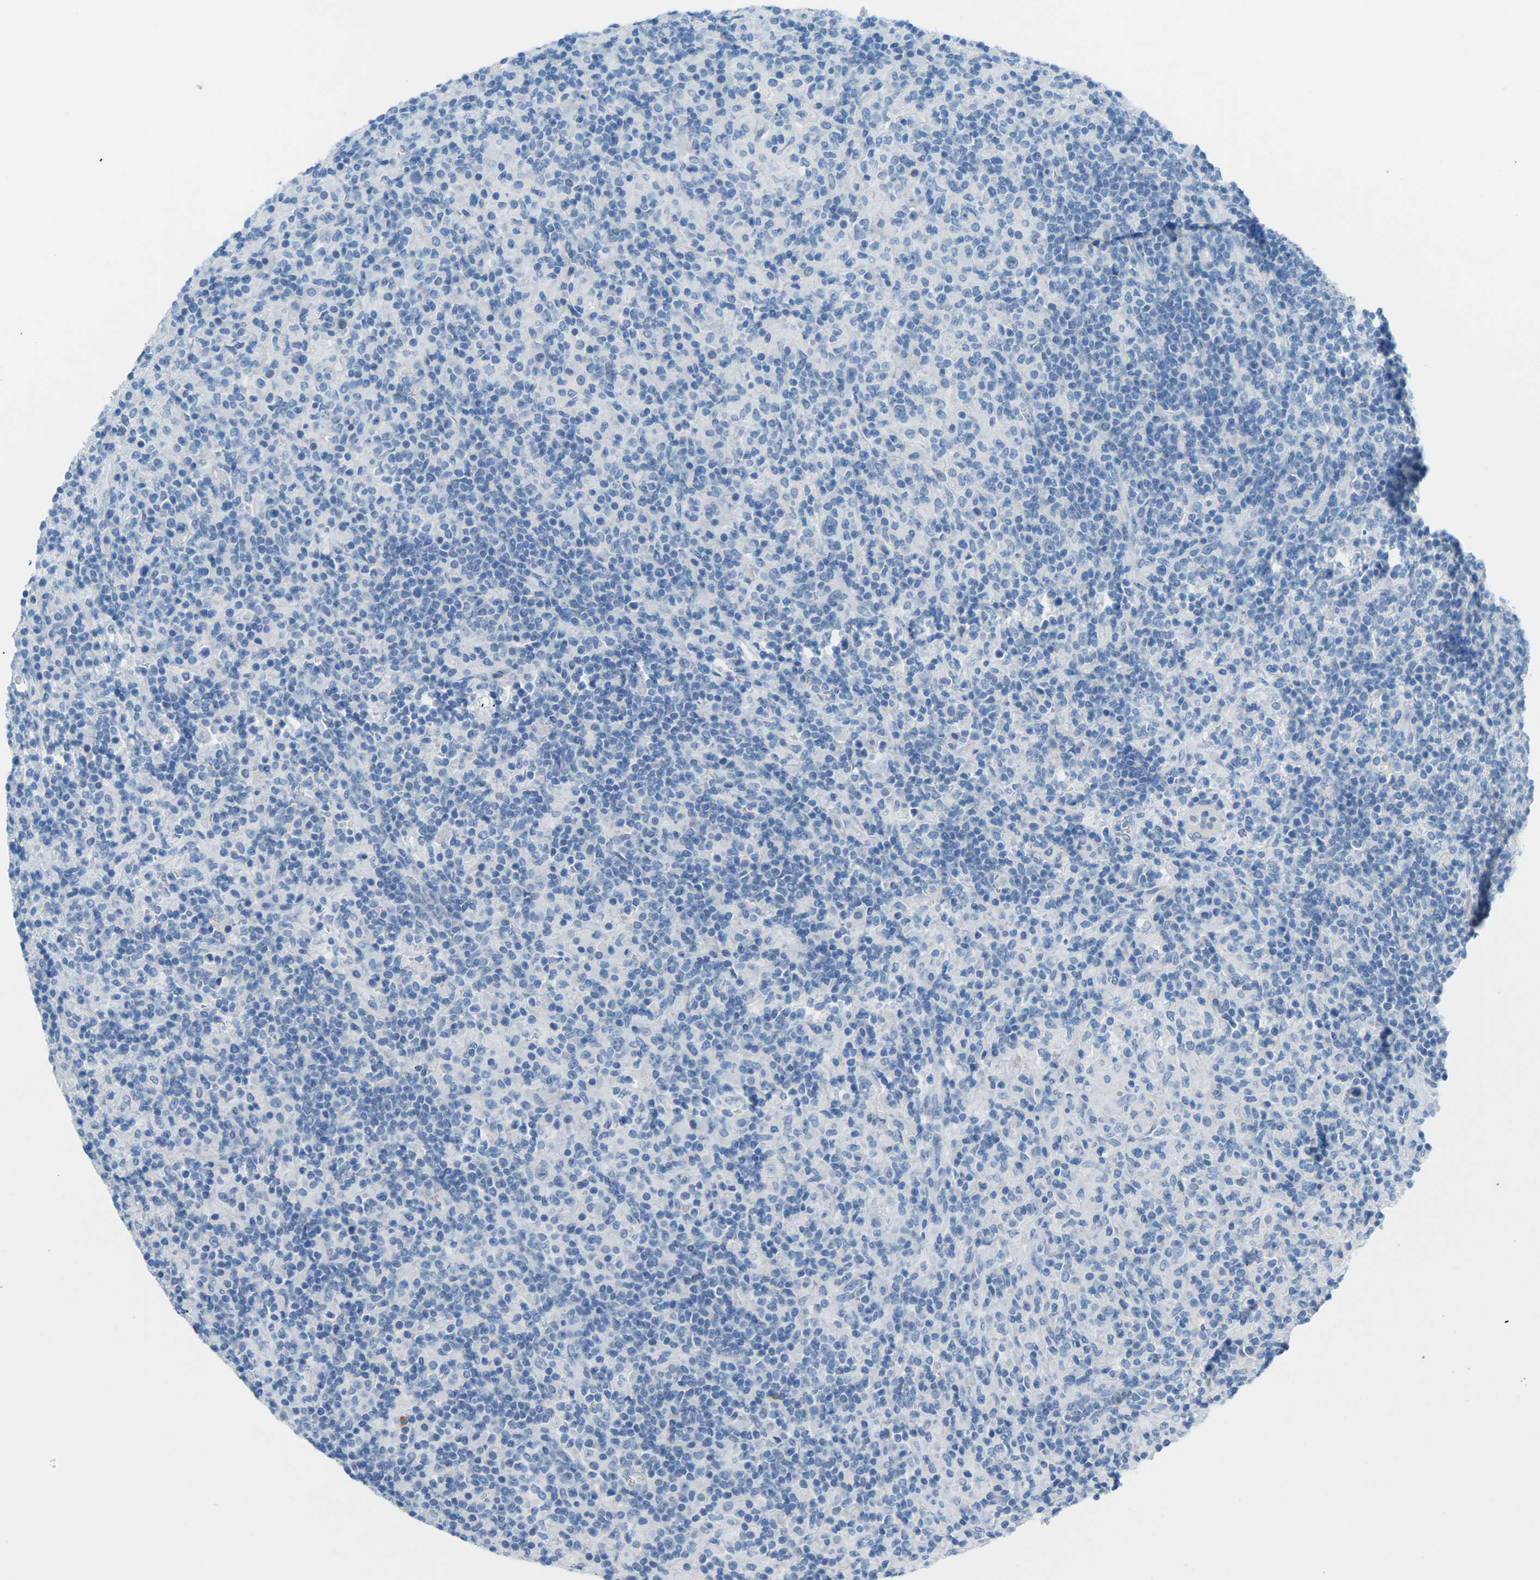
{"staining": {"intensity": "negative", "quantity": "none", "location": "none"}, "tissue": "lymphoma", "cell_type": "Tumor cells", "image_type": "cancer", "snomed": [{"axis": "morphology", "description": "Hodgkin's disease, NOS"}, {"axis": "topography", "description": "Lymph node"}], "caption": "Micrograph shows no protein expression in tumor cells of lymphoma tissue.", "gene": "CDH16", "patient": {"sex": "male", "age": 70}}